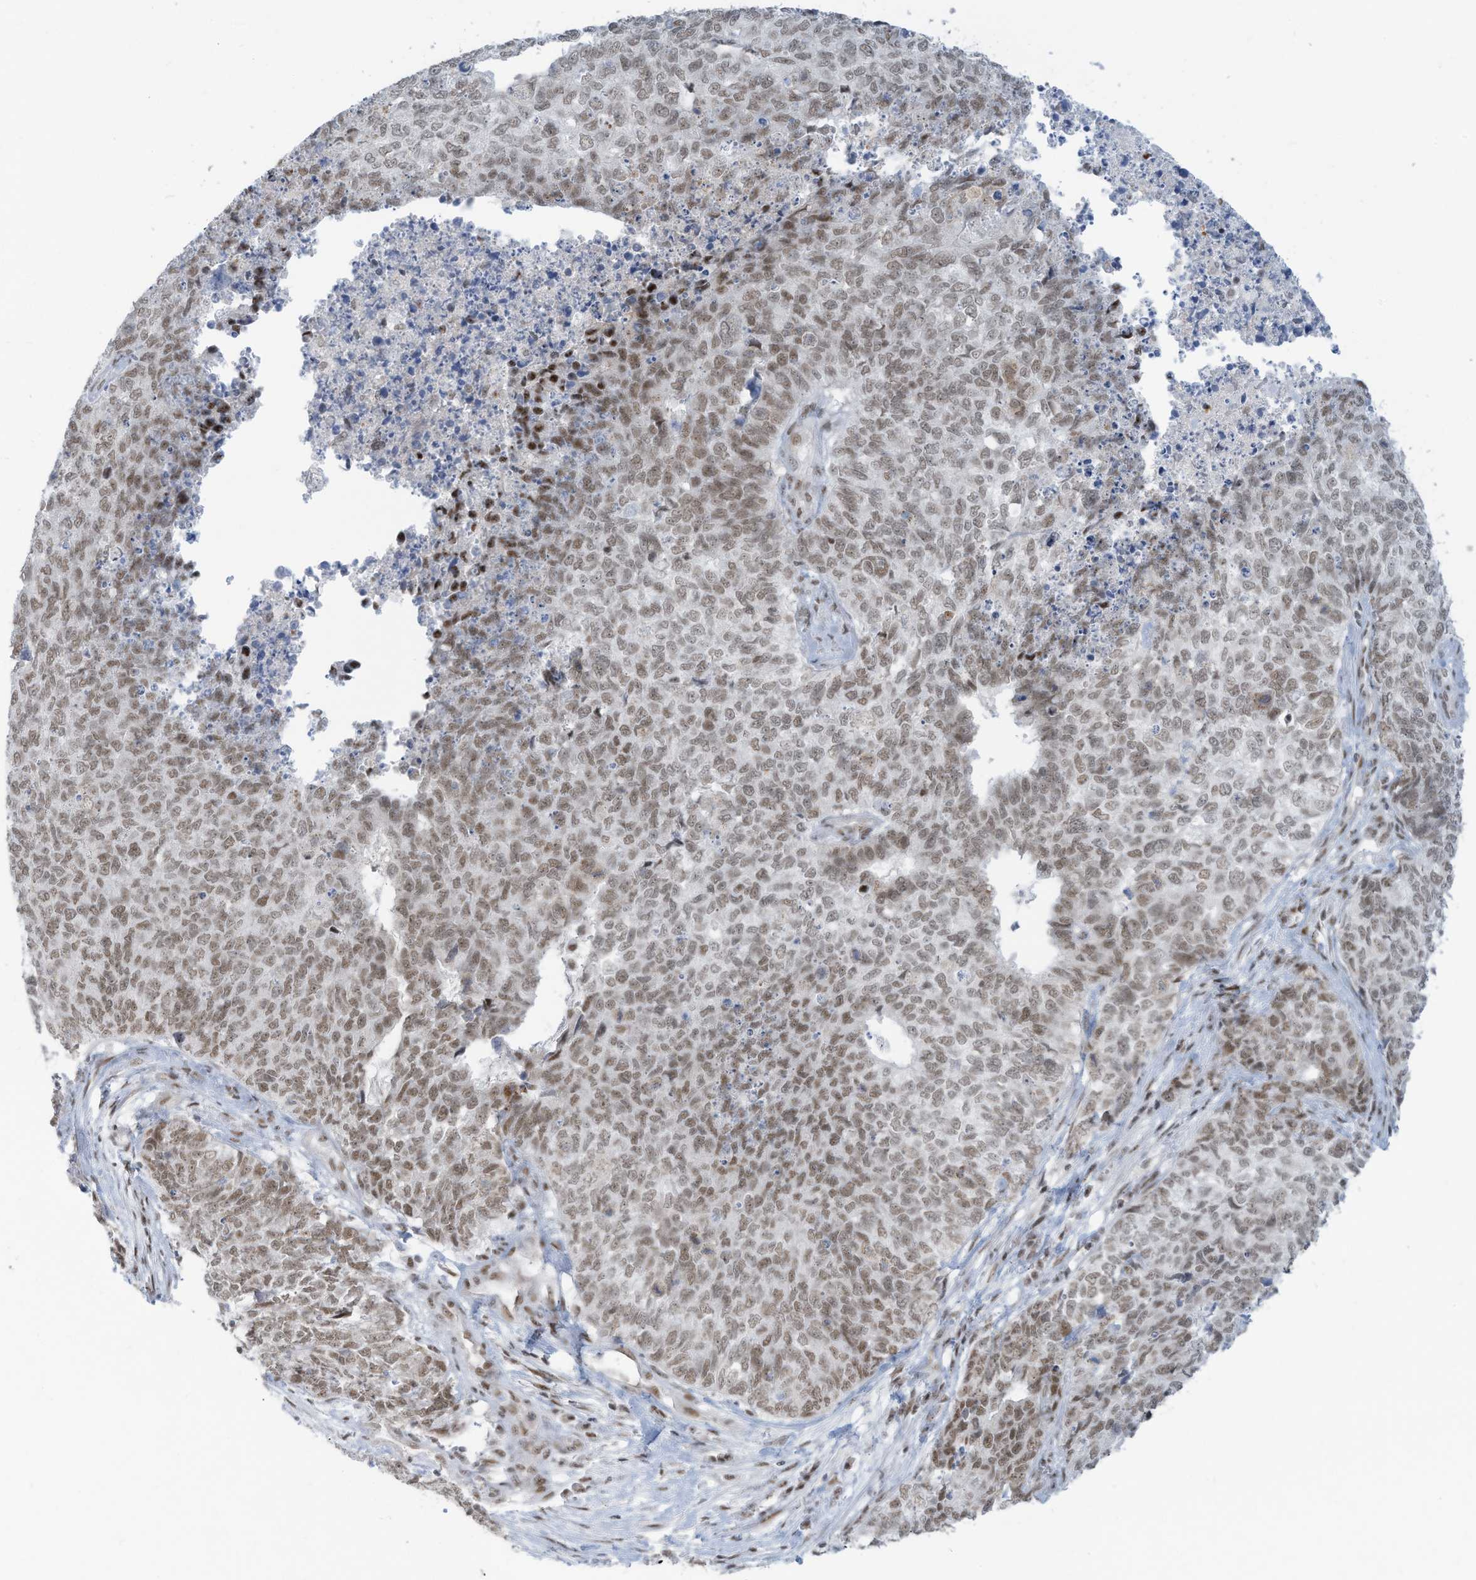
{"staining": {"intensity": "moderate", "quantity": ">75%", "location": "nuclear"}, "tissue": "cervical cancer", "cell_type": "Tumor cells", "image_type": "cancer", "snomed": [{"axis": "morphology", "description": "Squamous cell carcinoma, NOS"}, {"axis": "topography", "description": "Cervix"}], "caption": "Protein analysis of cervical cancer (squamous cell carcinoma) tissue reveals moderate nuclear staining in about >75% of tumor cells. (Stains: DAB in brown, nuclei in blue, Microscopy: brightfield microscopy at high magnification).", "gene": "ECT2L", "patient": {"sex": "female", "age": 63}}